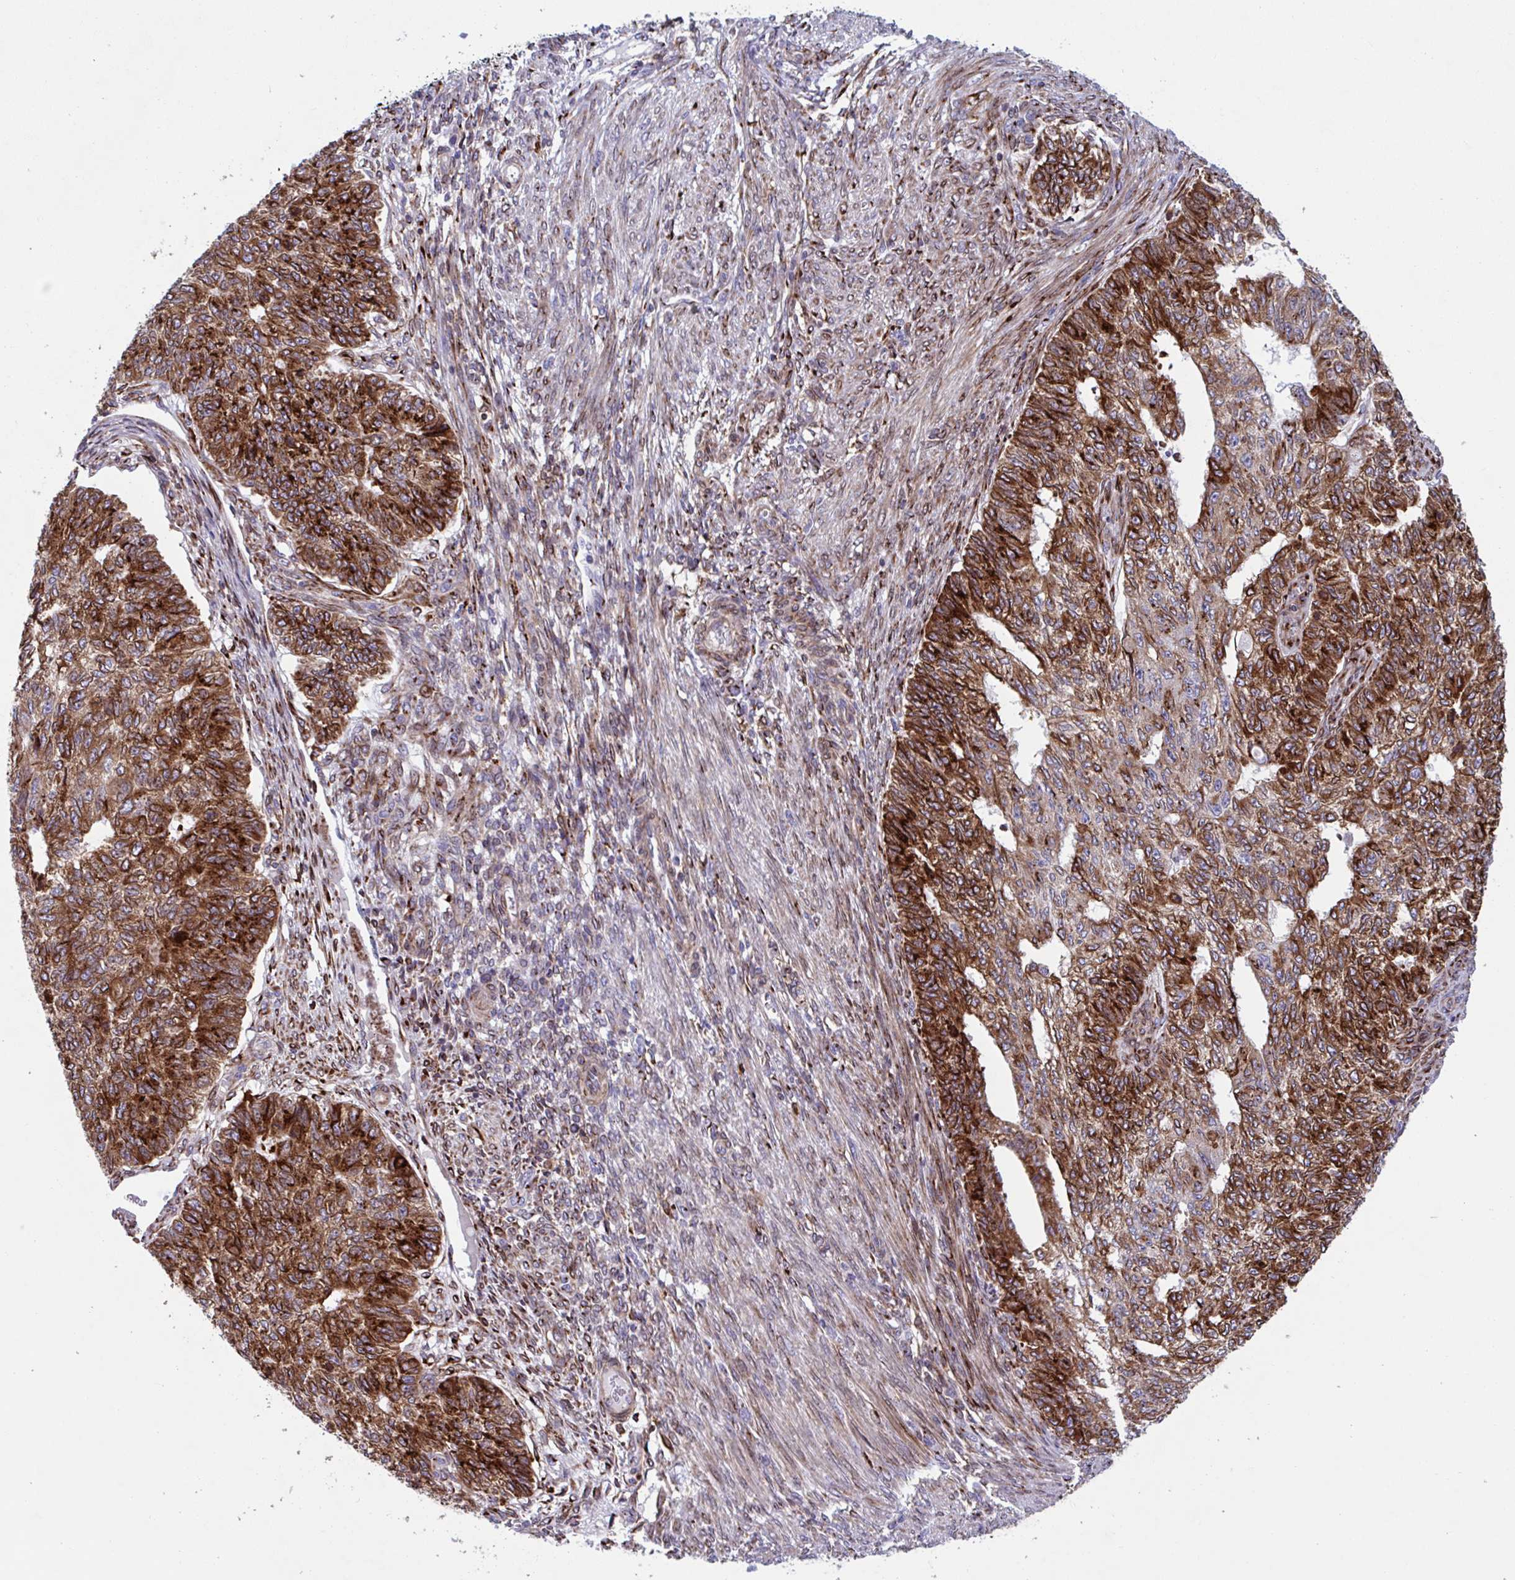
{"staining": {"intensity": "strong", "quantity": ">75%", "location": "cytoplasmic/membranous"}, "tissue": "endometrial cancer", "cell_type": "Tumor cells", "image_type": "cancer", "snomed": [{"axis": "morphology", "description": "Adenocarcinoma, NOS"}, {"axis": "topography", "description": "Endometrium"}], "caption": "Immunohistochemistry (IHC) of human endometrial cancer (adenocarcinoma) reveals high levels of strong cytoplasmic/membranous expression in approximately >75% of tumor cells.", "gene": "RFK", "patient": {"sex": "female", "age": 32}}